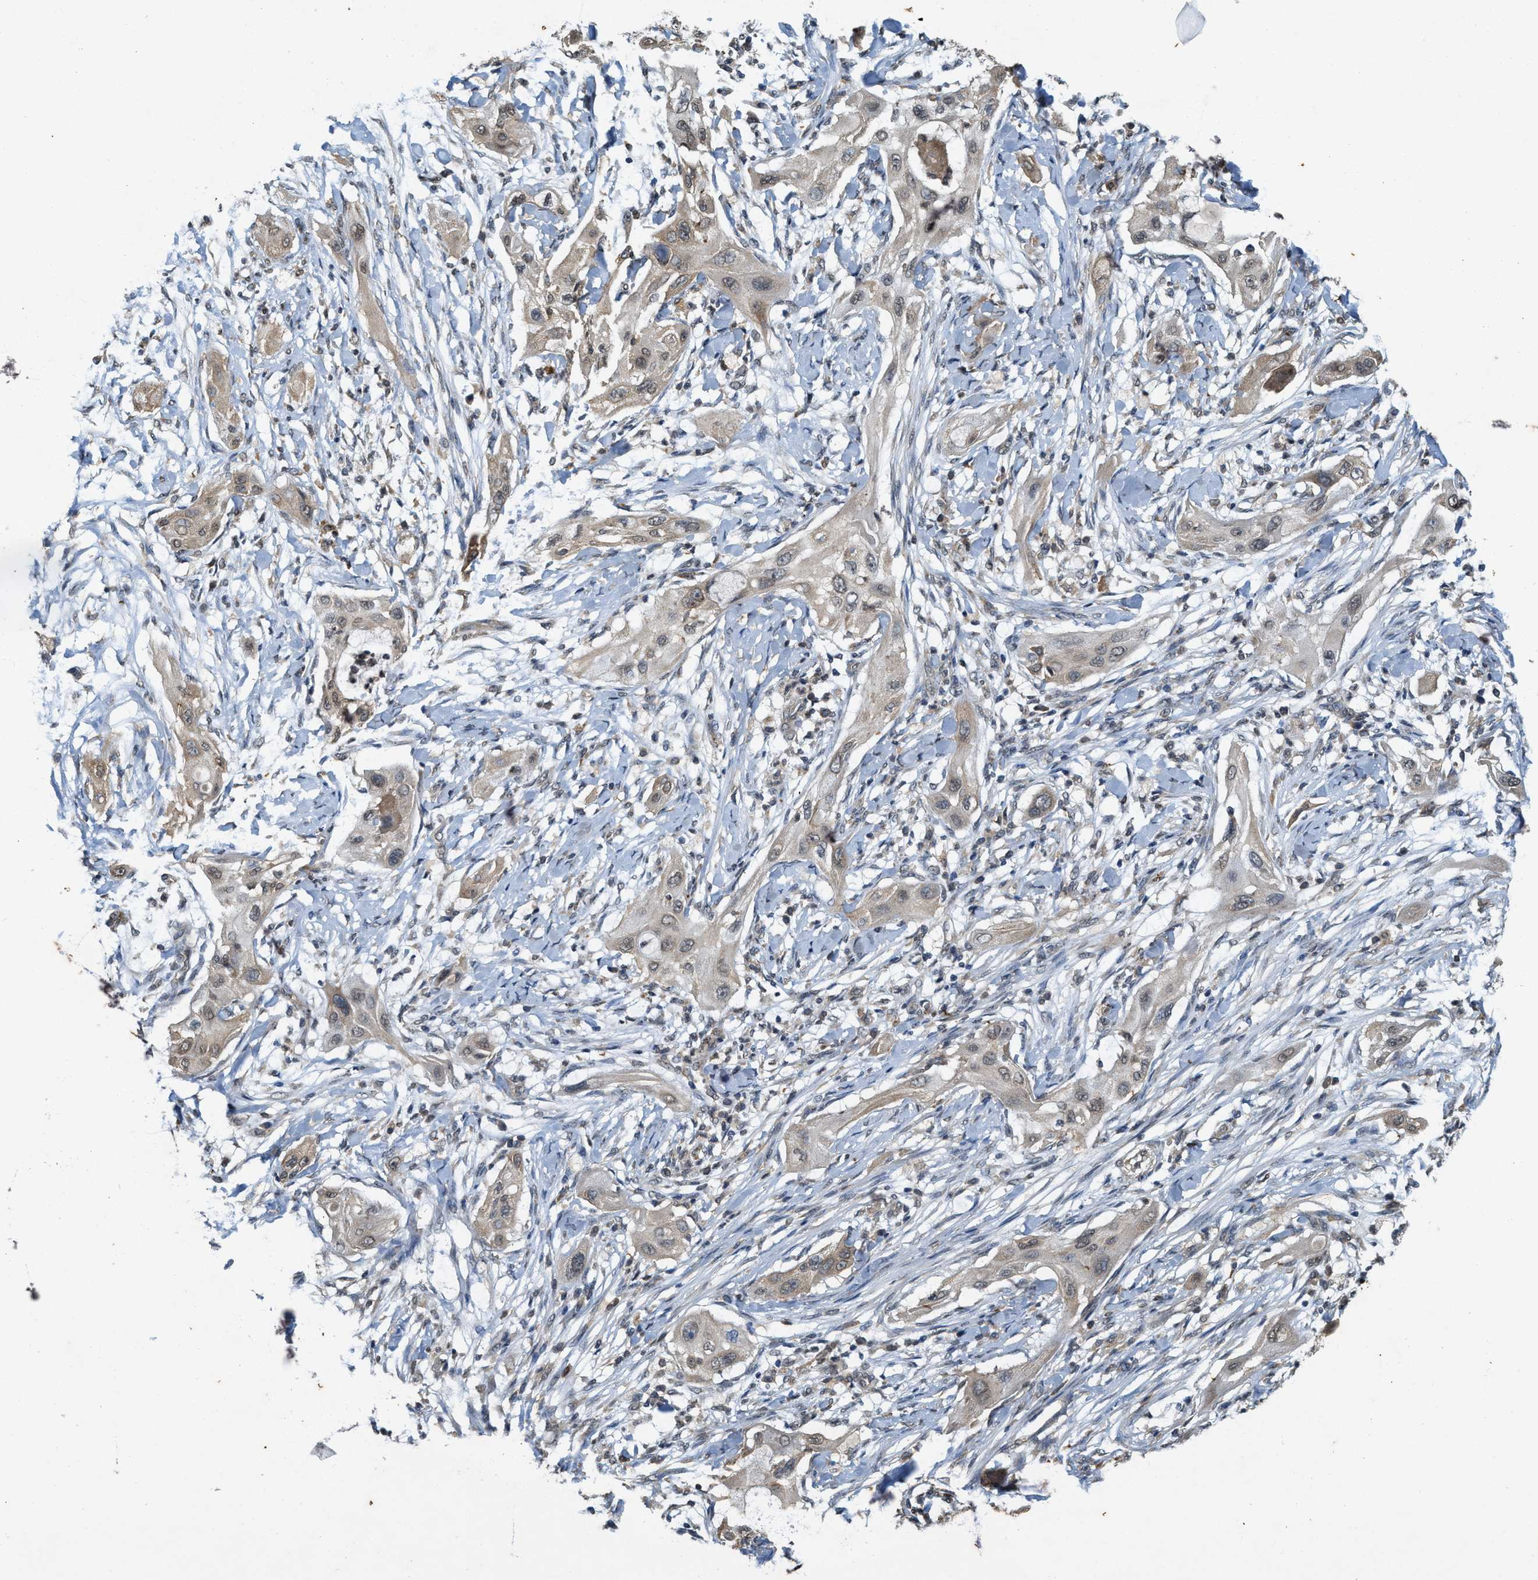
{"staining": {"intensity": "weak", "quantity": "25%-75%", "location": "cytoplasmic/membranous,nuclear"}, "tissue": "lung cancer", "cell_type": "Tumor cells", "image_type": "cancer", "snomed": [{"axis": "morphology", "description": "Squamous cell carcinoma, NOS"}, {"axis": "topography", "description": "Lung"}], "caption": "An IHC photomicrograph of neoplastic tissue is shown. Protein staining in brown shows weak cytoplasmic/membranous and nuclear positivity in lung cancer (squamous cell carcinoma) within tumor cells. The staining was performed using DAB (3,3'-diaminobenzidine) to visualize the protein expression in brown, while the nuclei were stained in blue with hematoxylin (Magnification: 20x).", "gene": "KIF21A", "patient": {"sex": "female", "age": 47}}